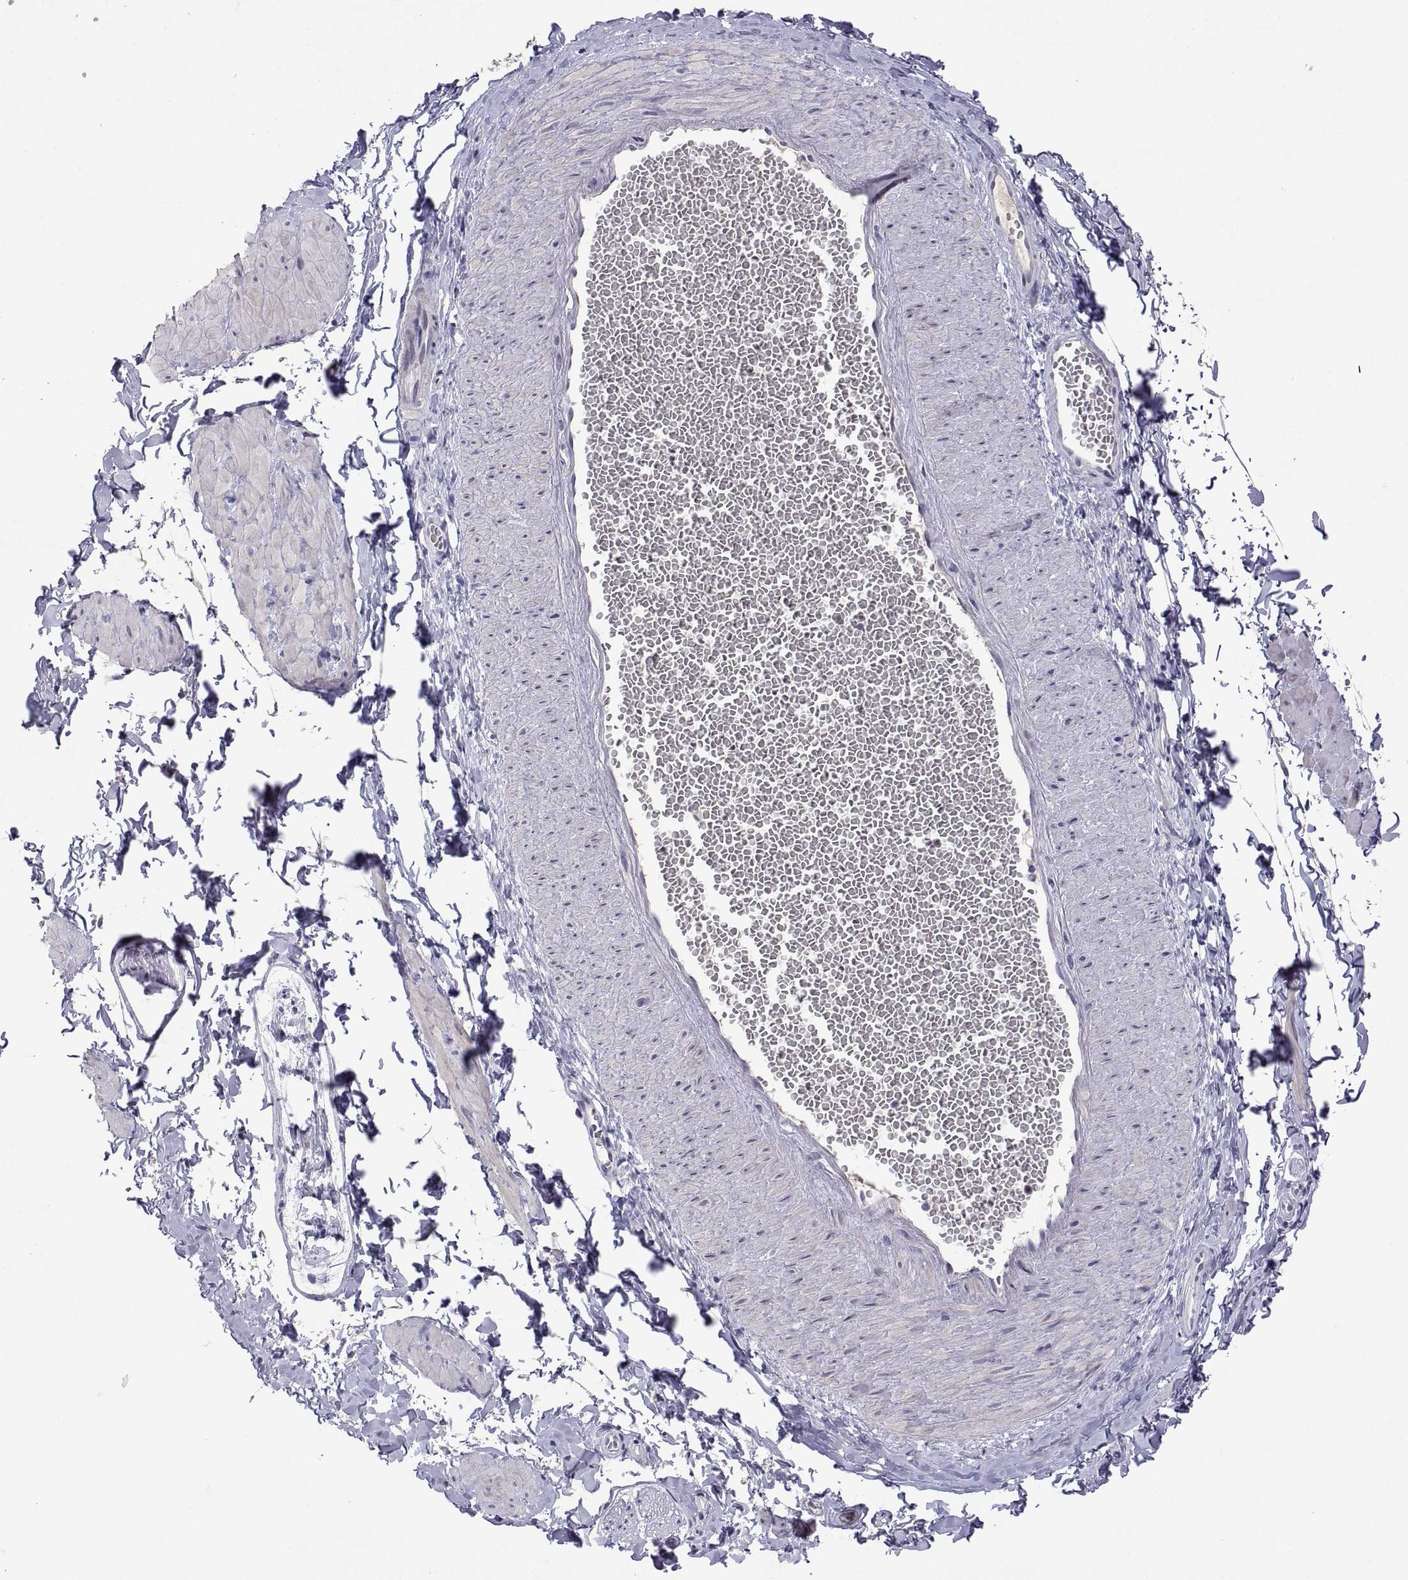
{"staining": {"intensity": "negative", "quantity": "none", "location": "none"}, "tissue": "adipose tissue", "cell_type": "Adipocytes", "image_type": "normal", "snomed": [{"axis": "morphology", "description": "Normal tissue, NOS"}, {"axis": "topography", "description": "Smooth muscle"}, {"axis": "topography", "description": "Peripheral nerve tissue"}], "caption": "High power microscopy image of an IHC micrograph of normal adipose tissue, revealing no significant staining in adipocytes. Brightfield microscopy of immunohistochemistry (IHC) stained with DAB (3,3'-diaminobenzidine) (brown) and hematoxylin (blue), captured at high magnification.", "gene": "MS4A1", "patient": {"sex": "male", "age": 22}}